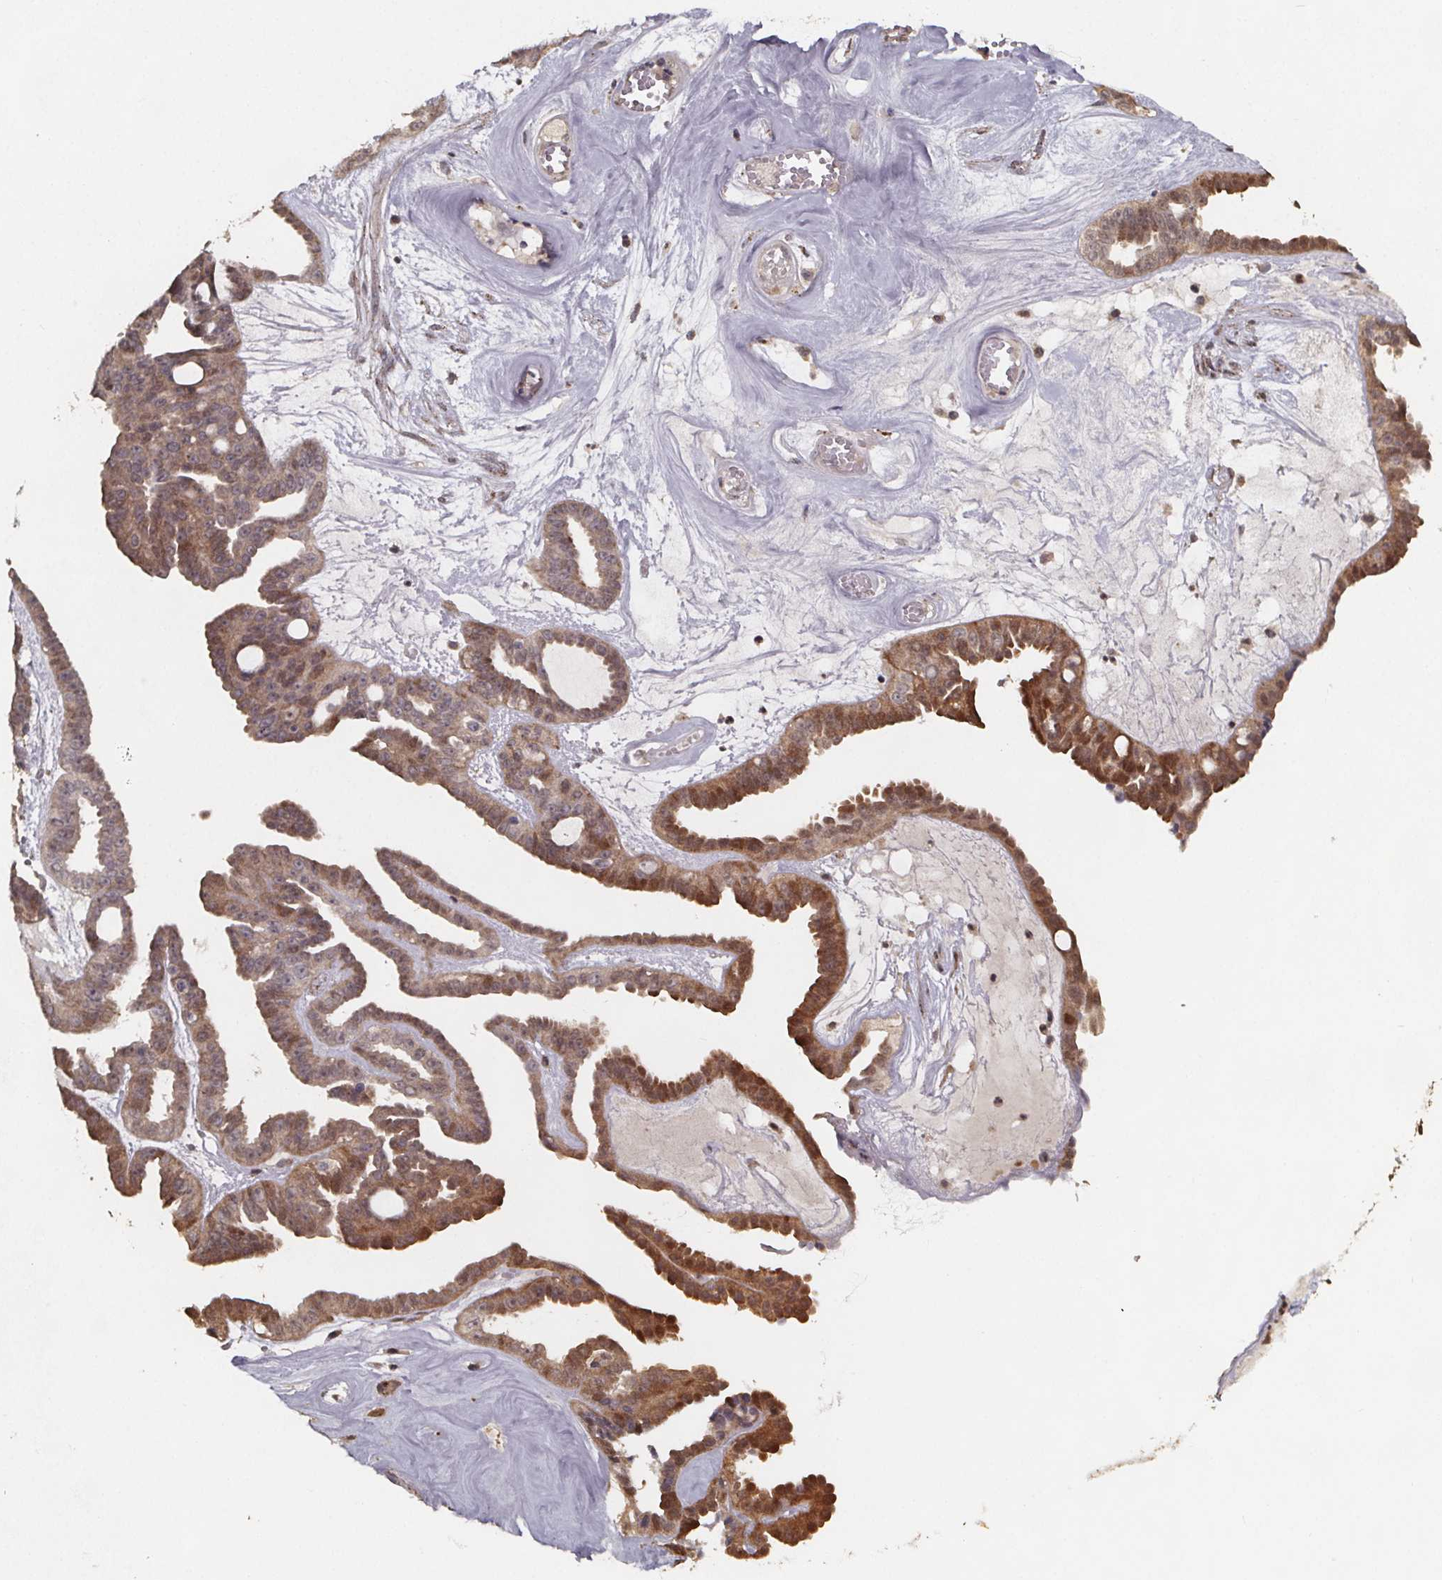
{"staining": {"intensity": "moderate", "quantity": "25%-75%", "location": "cytoplasmic/membranous"}, "tissue": "ovarian cancer", "cell_type": "Tumor cells", "image_type": "cancer", "snomed": [{"axis": "morphology", "description": "Cystadenocarcinoma, serous, NOS"}, {"axis": "topography", "description": "Ovary"}], "caption": "Immunohistochemistry (IHC) micrograph of neoplastic tissue: human ovarian cancer (serous cystadenocarcinoma) stained using immunohistochemistry (IHC) exhibits medium levels of moderate protein expression localized specifically in the cytoplasmic/membranous of tumor cells, appearing as a cytoplasmic/membranous brown color.", "gene": "ZNF879", "patient": {"sex": "female", "age": 71}}